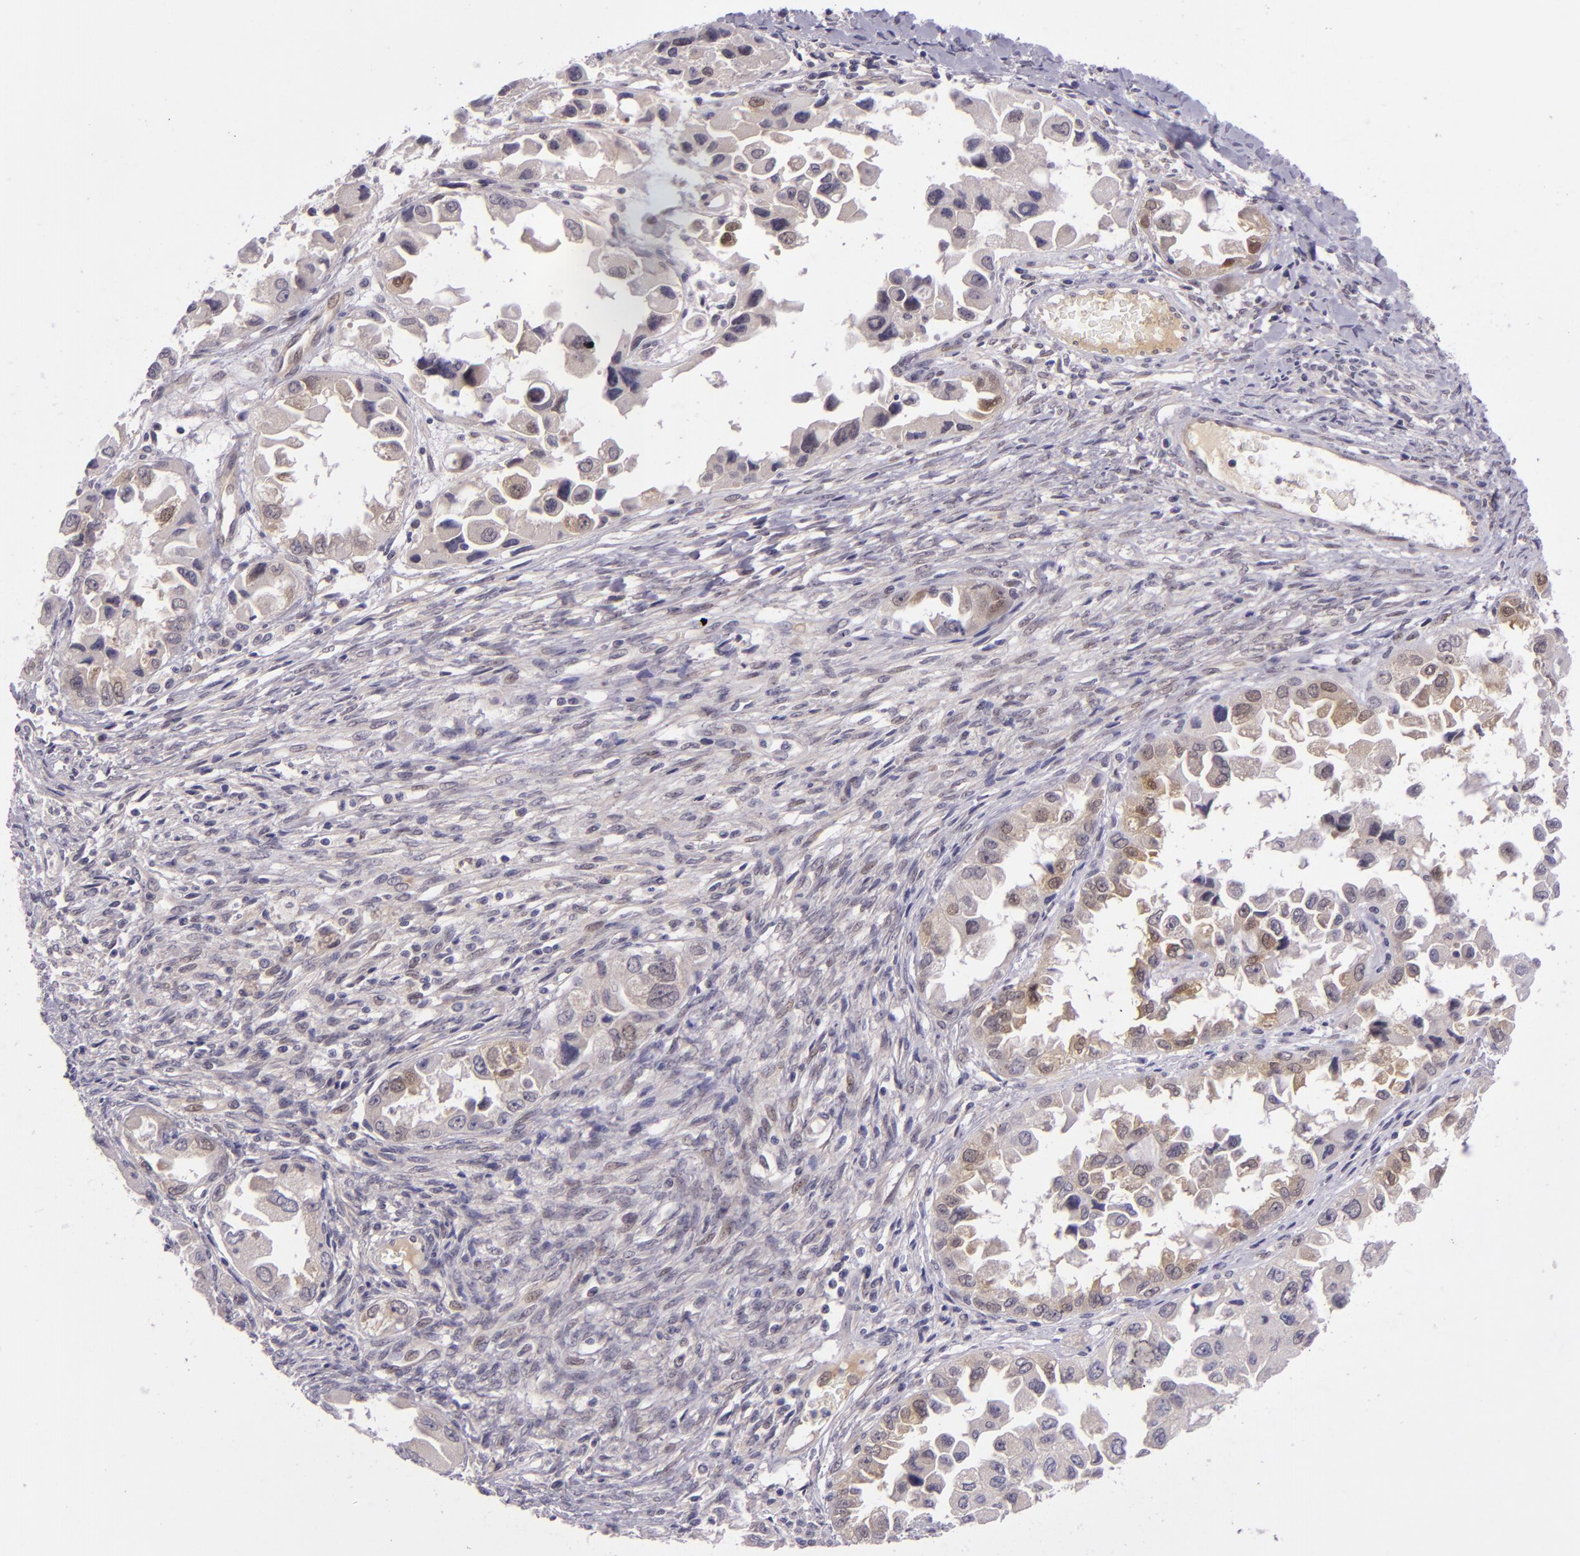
{"staining": {"intensity": "weak", "quantity": "25%-75%", "location": "cytoplasmic/membranous"}, "tissue": "ovarian cancer", "cell_type": "Tumor cells", "image_type": "cancer", "snomed": [{"axis": "morphology", "description": "Cystadenocarcinoma, serous, NOS"}, {"axis": "topography", "description": "Ovary"}], "caption": "The micrograph demonstrates immunohistochemical staining of ovarian cancer (serous cystadenocarcinoma). There is weak cytoplasmic/membranous staining is seen in about 25%-75% of tumor cells. (brown staining indicates protein expression, while blue staining denotes nuclei).", "gene": "CSE1L", "patient": {"sex": "female", "age": 84}}